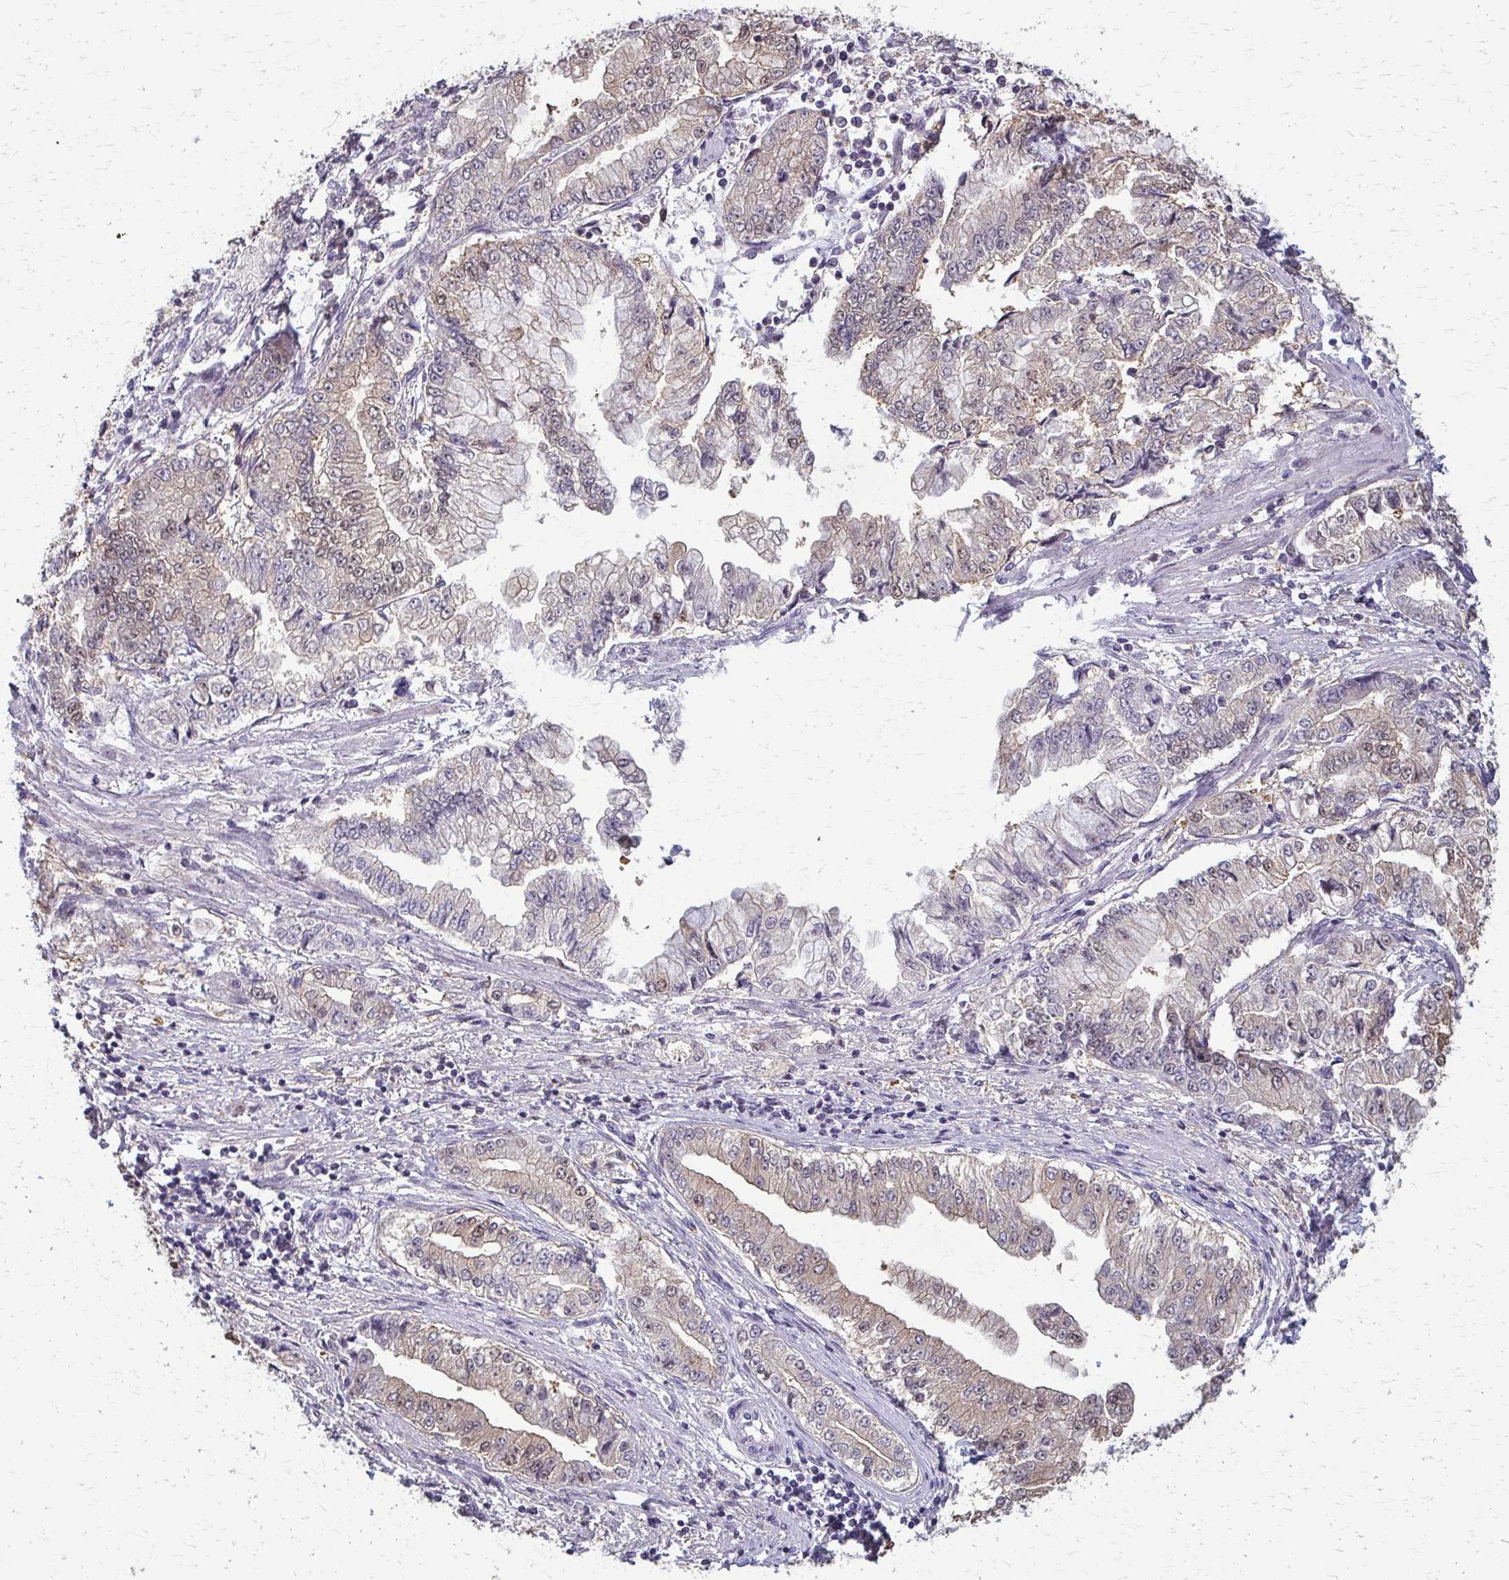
{"staining": {"intensity": "weak", "quantity": "25%-75%", "location": "cytoplasmic/membranous"}, "tissue": "stomach cancer", "cell_type": "Tumor cells", "image_type": "cancer", "snomed": [{"axis": "morphology", "description": "Adenocarcinoma, NOS"}, {"axis": "topography", "description": "Stomach, upper"}], "caption": "Protein expression analysis of stomach adenocarcinoma shows weak cytoplasmic/membranous staining in about 25%-75% of tumor cells.", "gene": "ZNF34", "patient": {"sex": "female", "age": 74}}